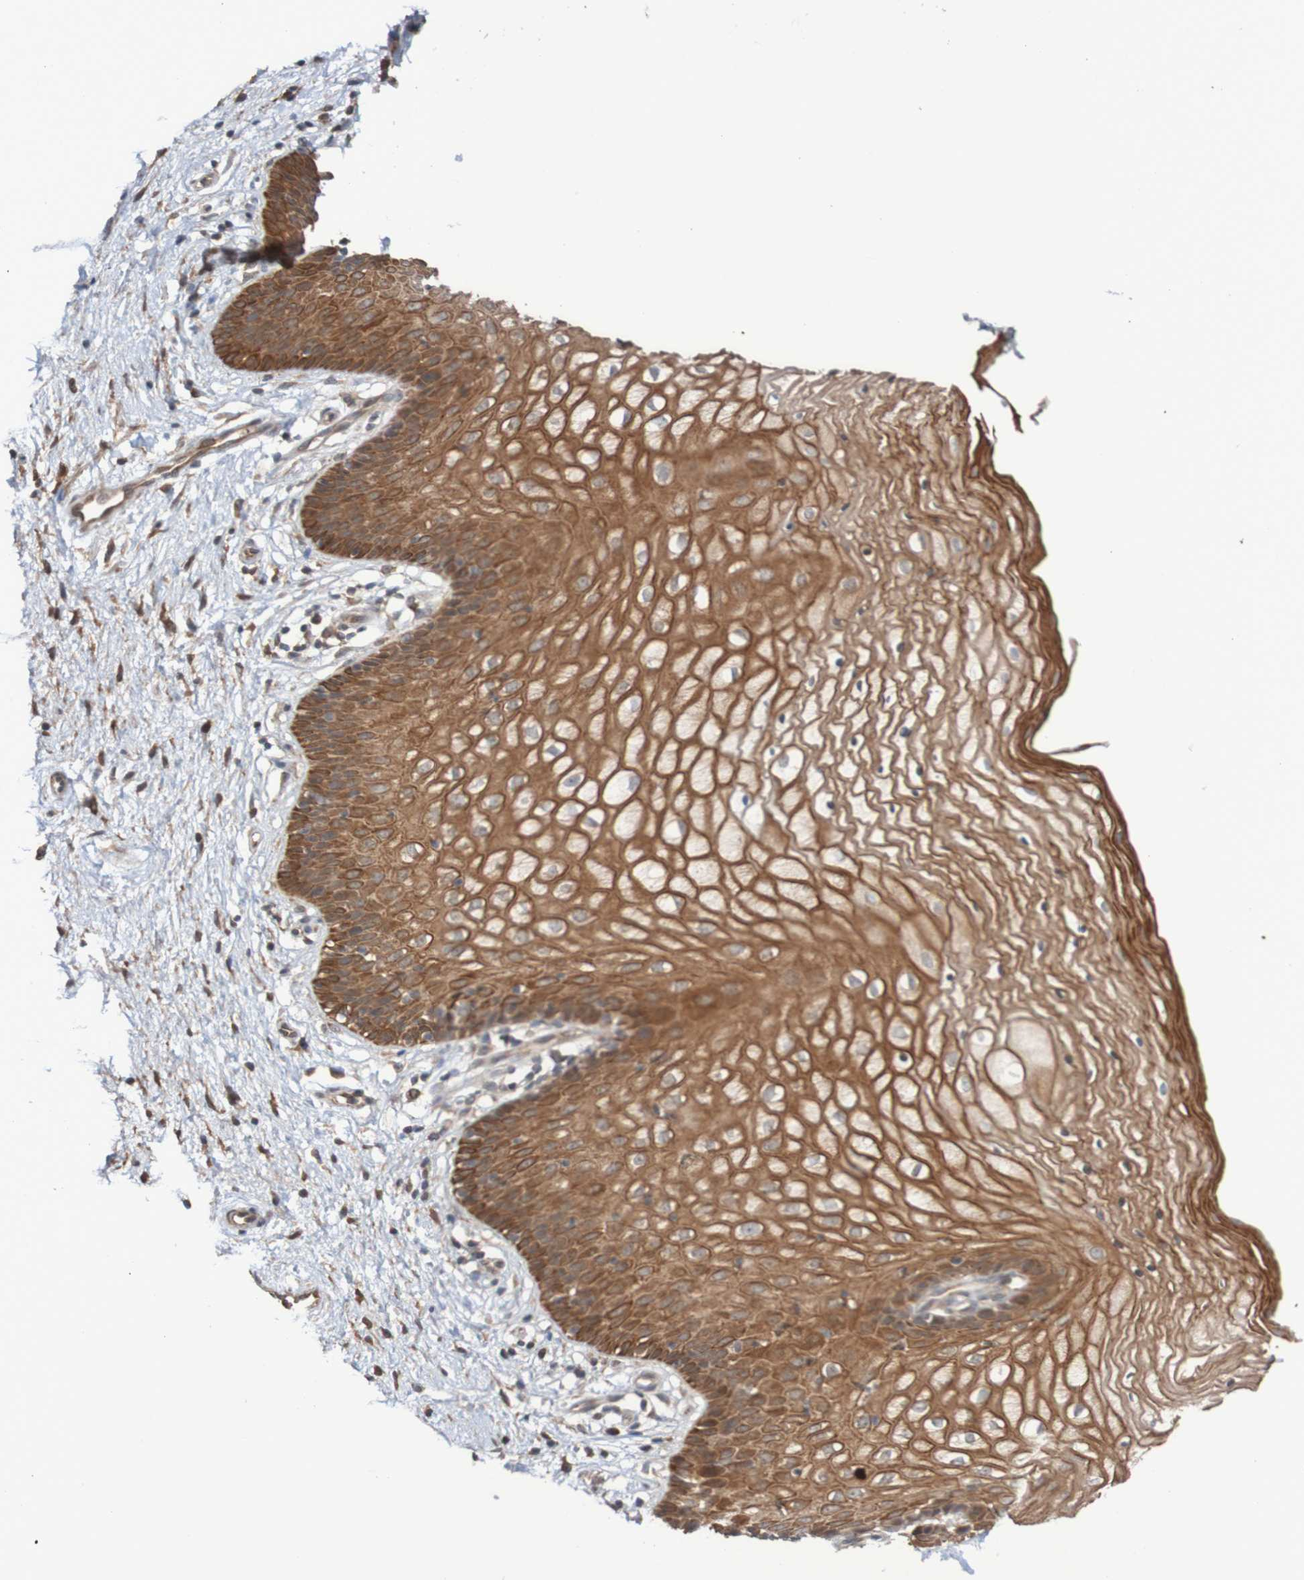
{"staining": {"intensity": "strong", "quantity": ">75%", "location": "cytoplasmic/membranous"}, "tissue": "vagina", "cell_type": "Squamous epithelial cells", "image_type": "normal", "snomed": [{"axis": "morphology", "description": "Normal tissue, NOS"}, {"axis": "topography", "description": "Vagina"}], "caption": "This histopathology image shows immunohistochemistry staining of normal vagina, with high strong cytoplasmic/membranous positivity in about >75% of squamous epithelial cells.", "gene": "PHPT1", "patient": {"sex": "female", "age": 34}}